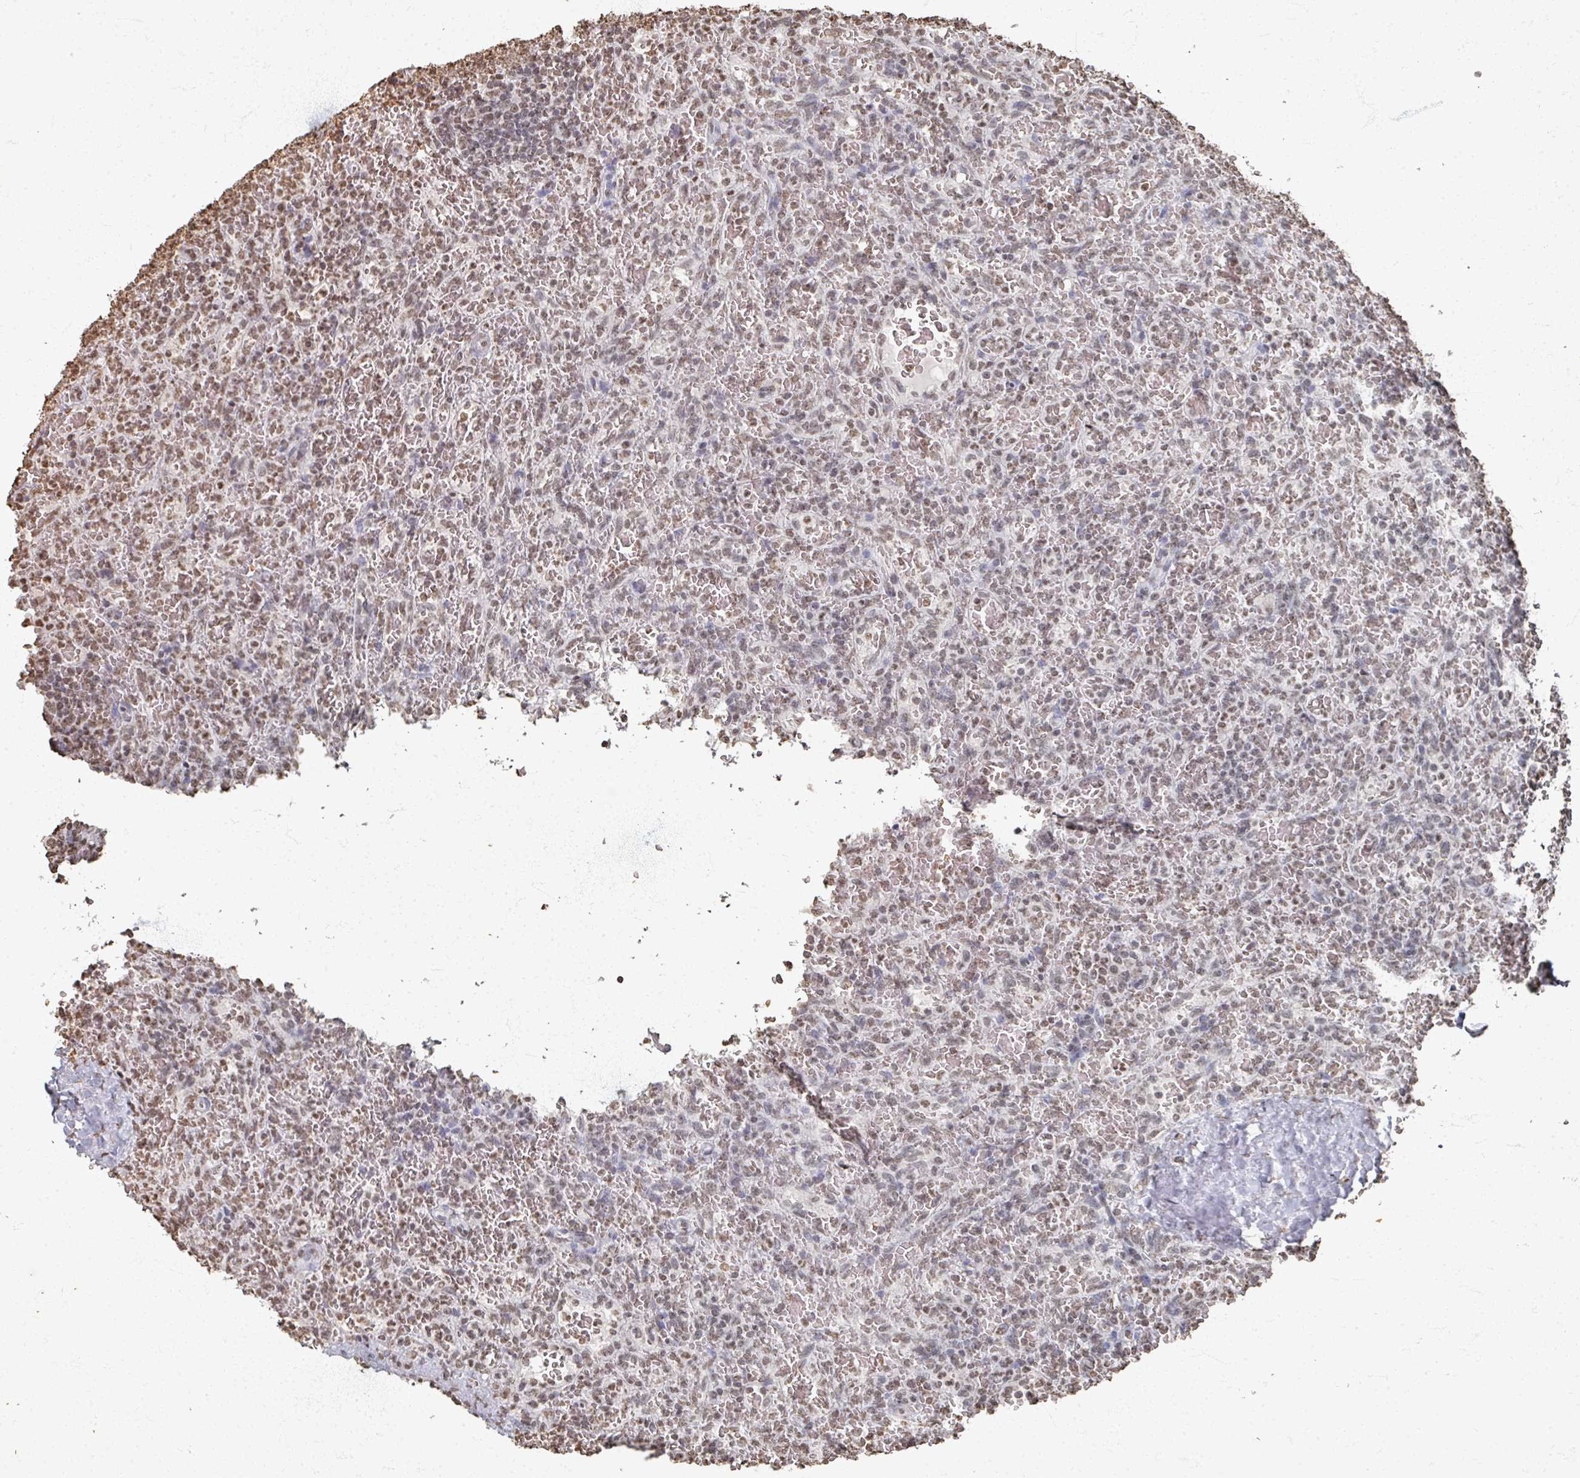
{"staining": {"intensity": "moderate", "quantity": ">75%", "location": "nuclear"}, "tissue": "lymphoma", "cell_type": "Tumor cells", "image_type": "cancer", "snomed": [{"axis": "morphology", "description": "Malignant lymphoma, non-Hodgkin's type, Low grade"}, {"axis": "topography", "description": "Spleen"}], "caption": "Immunohistochemistry (DAB (3,3'-diaminobenzidine)) staining of human low-grade malignant lymphoma, non-Hodgkin's type demonstrates moderate nuclear protein expression in about >75% of tumor cells.", "gene": "DCUN1D5", "patient": {"sex": "female", "age": 64}}